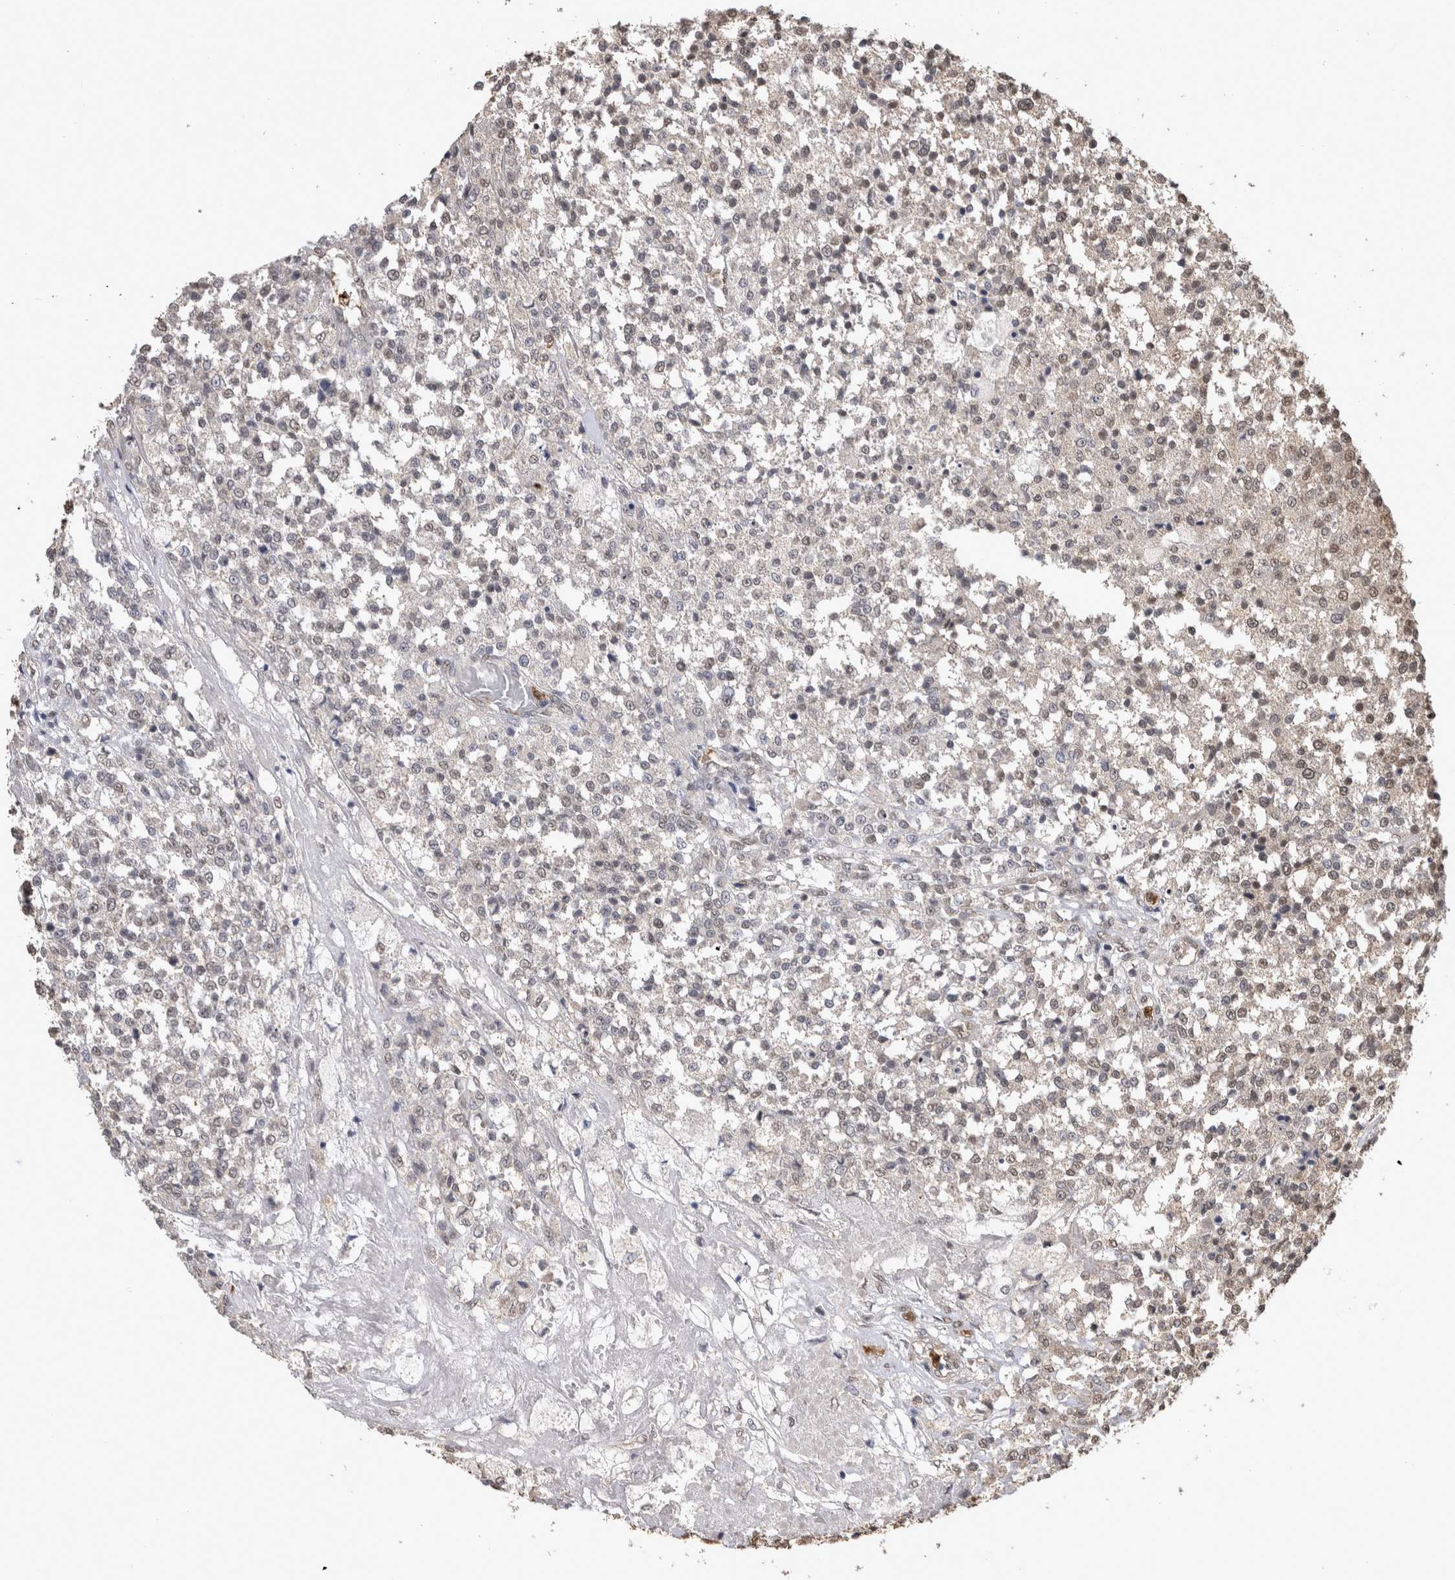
{"staining": {"intensity": "negative", "quantity": "none", "location": "none"}, "tissue": "testis cancer", "cell_type": "Tumor cells", "image_type": "cancer", "snomed": [{"axis": "morphology", "description": "Seminoma, NOS"}, {"axis": "topography", "description": "Testis"}], "caption": "High magnification brightfield microscopy of testis seminoma stained with DAB (3,3'-diaminobenzidine) (brown) and counterstained with hematoxylin (blue): tumor cells show no significant staining. (DAB immunohistochemistry visualized using brightfield microscopy, high magnification).", "gene": "PAK4", "patient": {"sex": "male", "age": 59}}